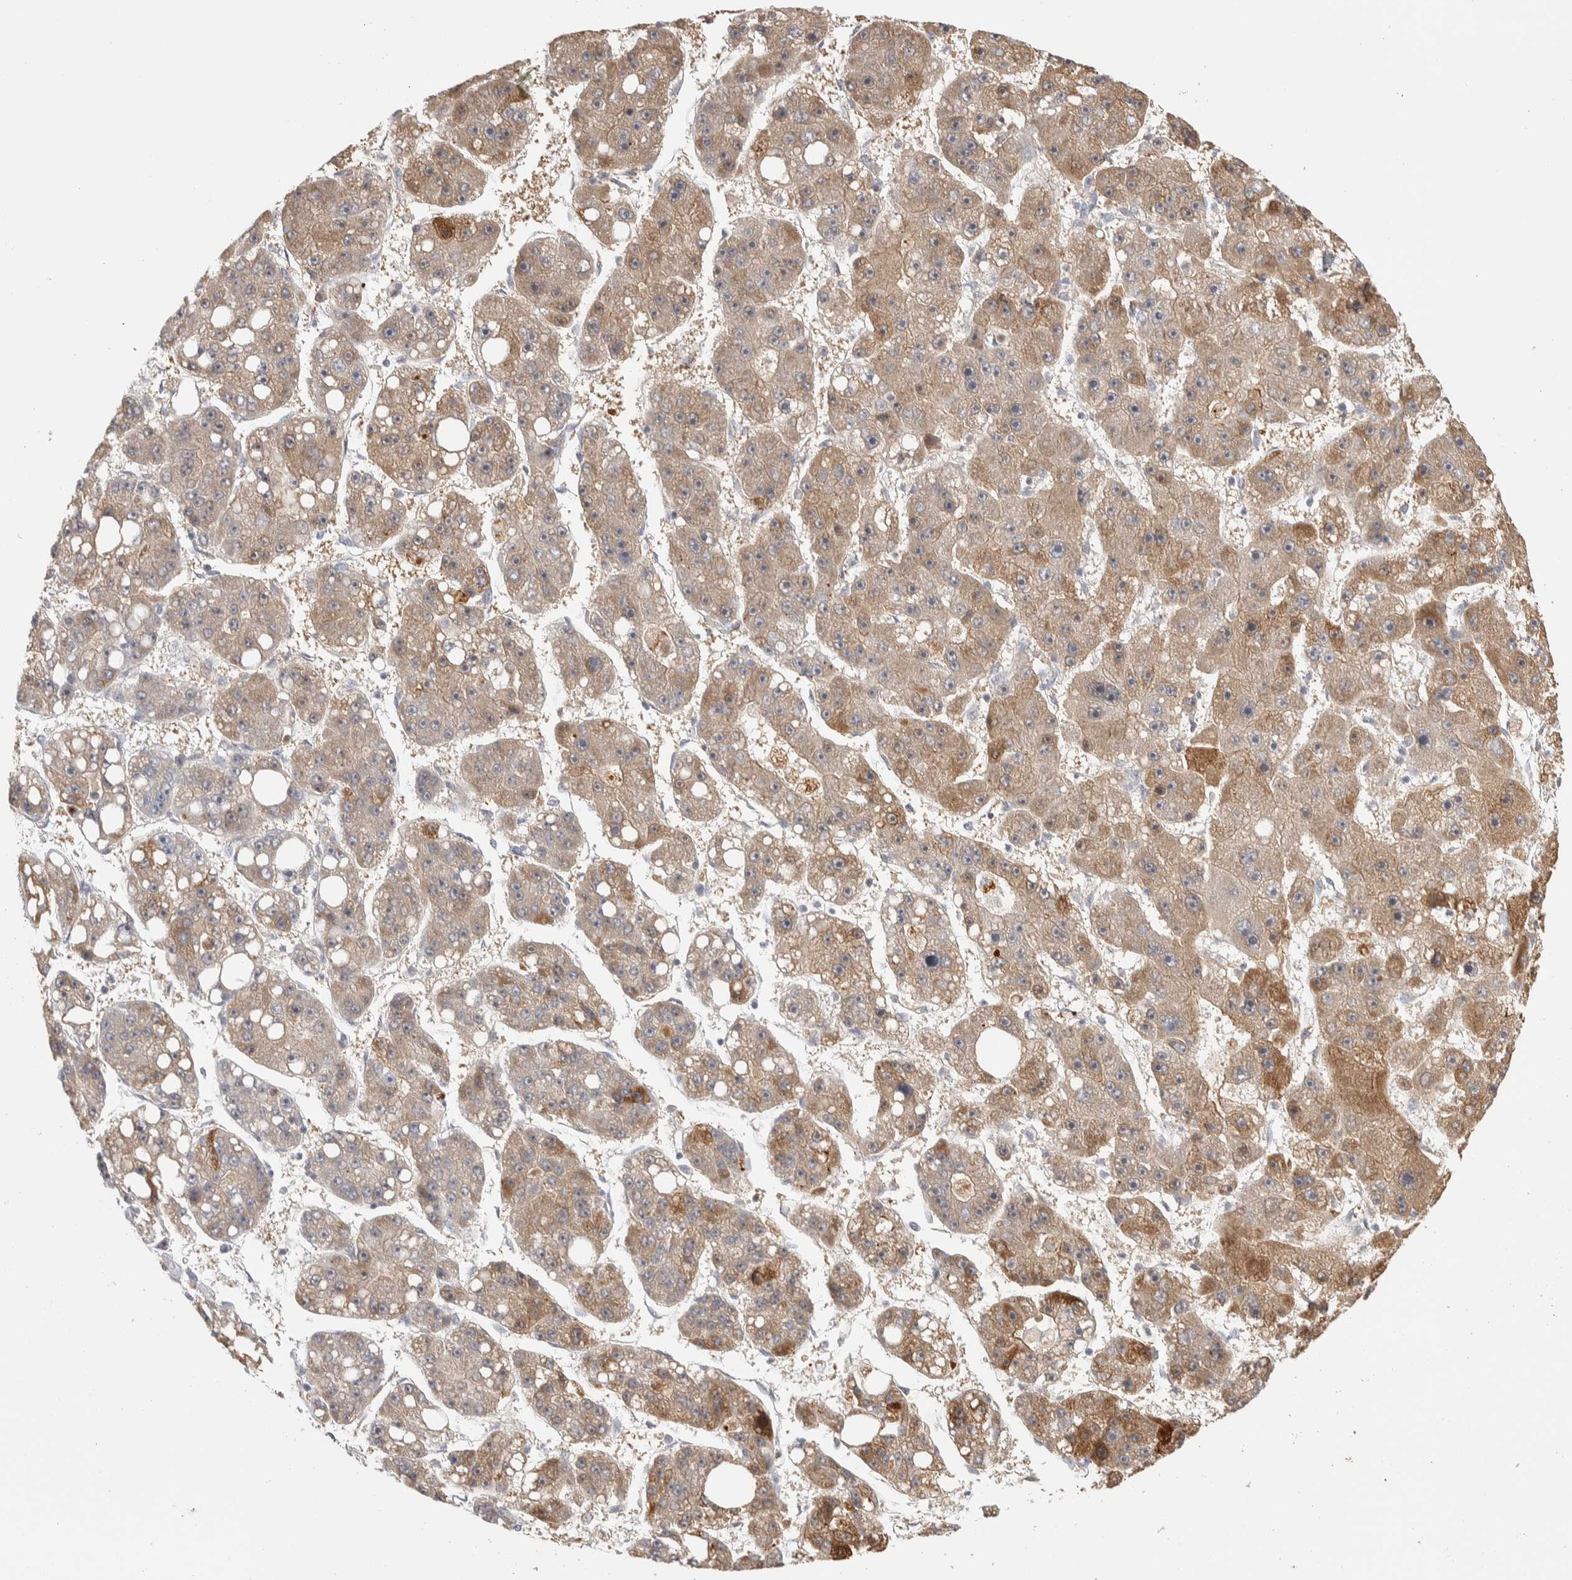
{"staining": {"intensity": "weak", "quantity": ">75%", "location": "cytoplasmic/membranous"}, "tissue": "liver cancer", "cell_type": "Tumor cells", "image_type": "cancer", "snomed": [{"axis": "morphology", "description": "Carcinoma, Hepatocellular, NOS"}, {"axis": "topography", "description": "Liver"}], "caption": "There is low levels of weak cytoplasmic/membranous positivity in tumor cells of liver cancer (hepatocellular carcinoma), as demonstrated by immunohistochemical staining (brown color).", "gene": "DCXR", "patient": {"sex": "female", "age": 61}}